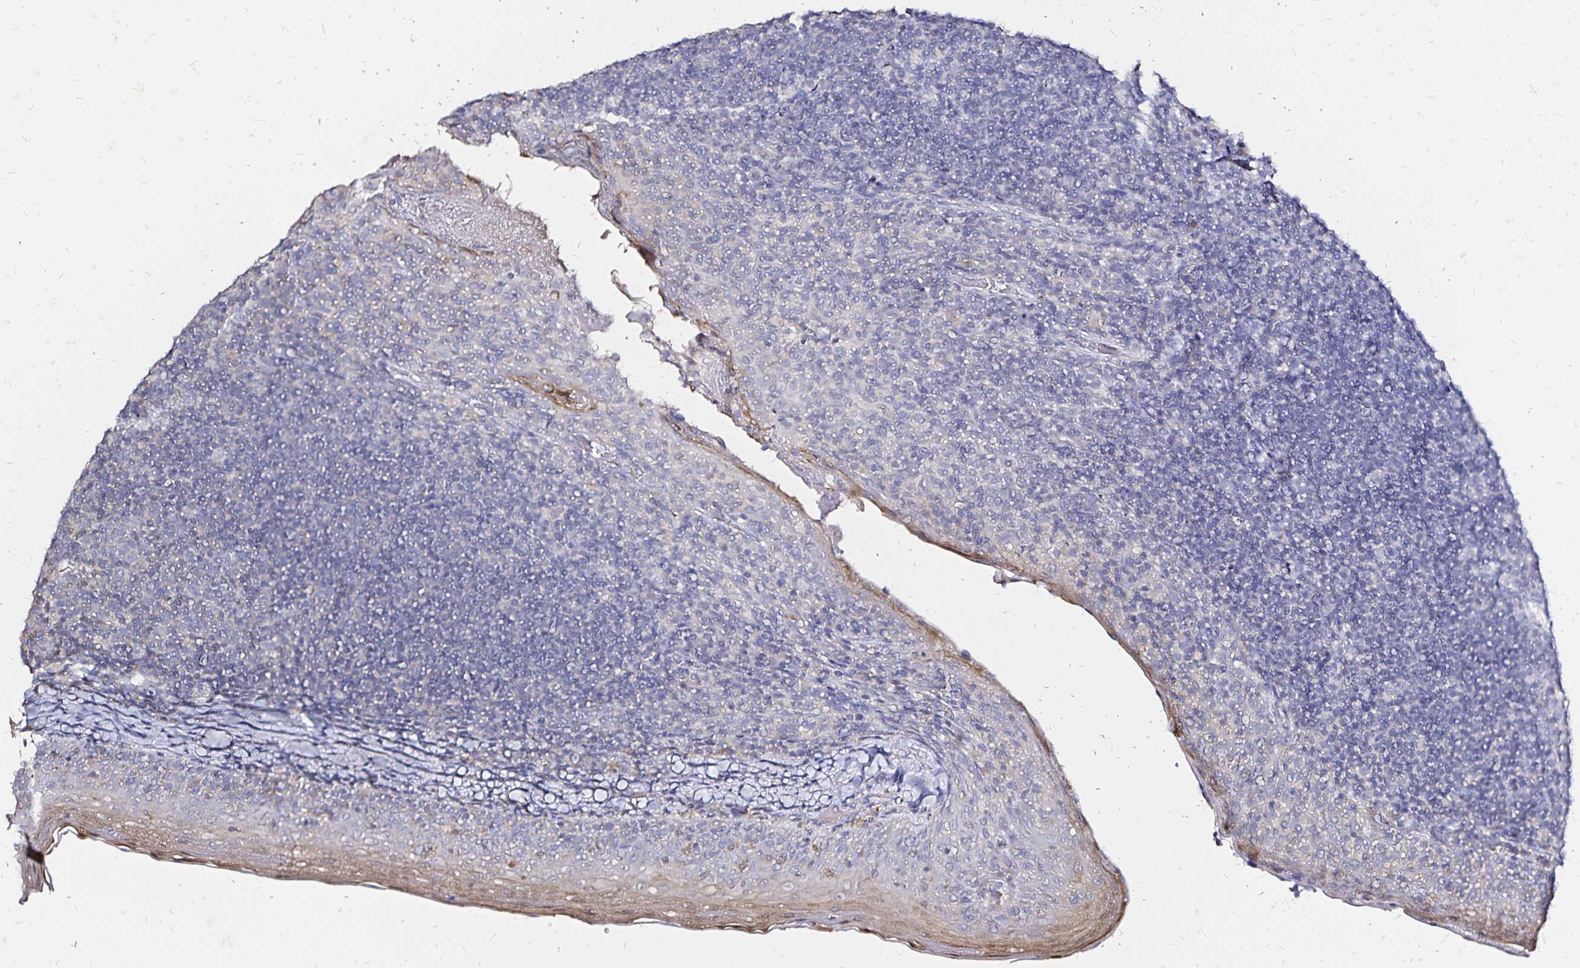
{"staining": {"intensity": "negative", "quantity": "none", "location": "none"}, "tissue": "tonsil", "cell_type": "Germinal center cells", "image_type": "normal", "snomed": [{"axis": "morphology", "description": "Normal tissue, NOS"}, {"axis": "topography", "description": "Tonsil"}], "caption": "Germinal center cells show no significant expression in unremarkable tonsil. The staining is performed using DAB brown chromogen with nuclei counter-stained in using hematoxylin.", "gene": "SLC5A1", "patient": {"sex": "female", "age": 10}}